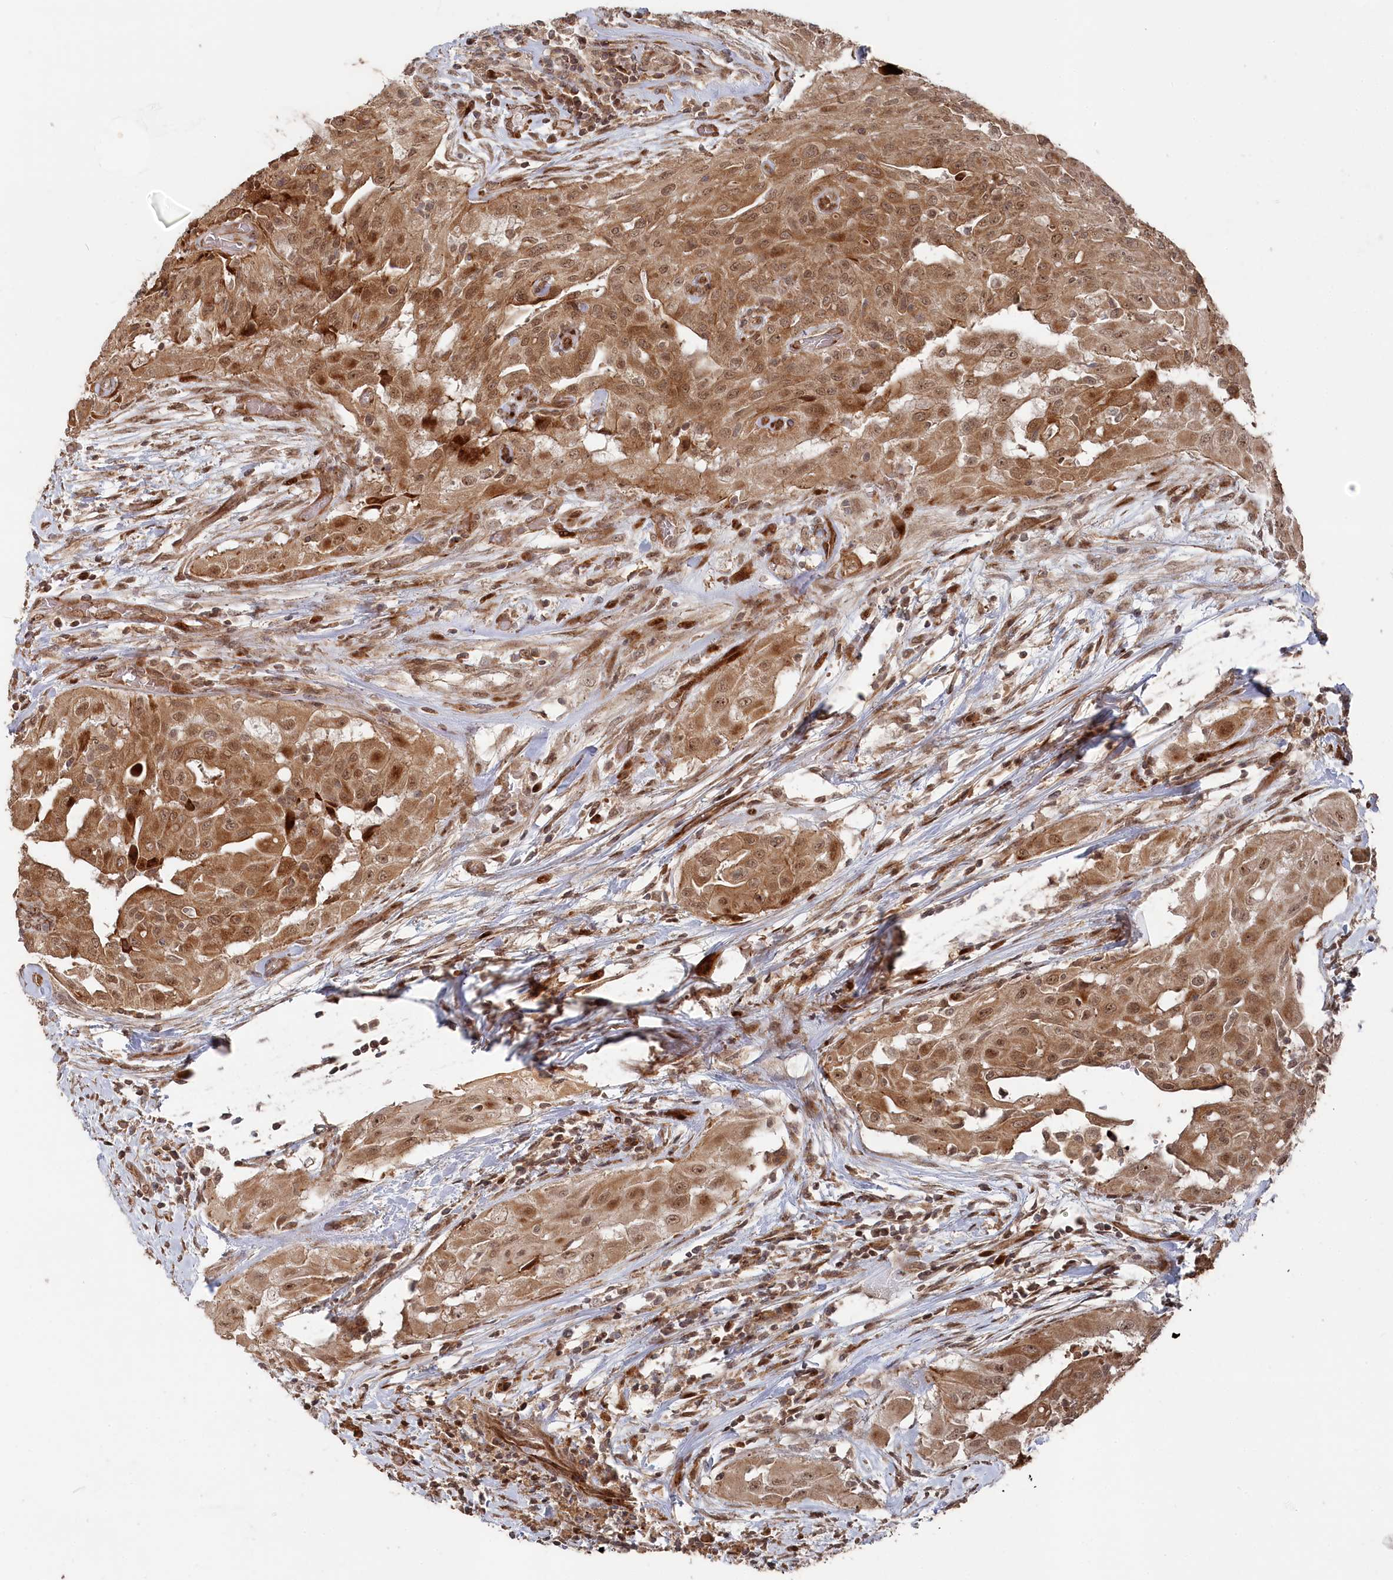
{"staining": {"intensity": "moderate", "quantity": ">75%", "location": "cytoplasmic/membranous,nuclear"}, "tissue": "thyroid cancer", "cell_type": "Tumor cells", "image_type": "cancer", "snomed": [{"axis": "morphology", "description": "Papillary adenocarcinoma, NOS"}, {"axis": "topography", "description": "Thyroid gland"}], "caption": "Human papillary adenocarcinoma (thyroid) stained with a brown dye displays moderate cytoplasmic/membranous and nuclear positive staining in approximately >75% of tumor cells.", "gene": "POLR3A", "patient": {"sex": "female", "age": 59}}